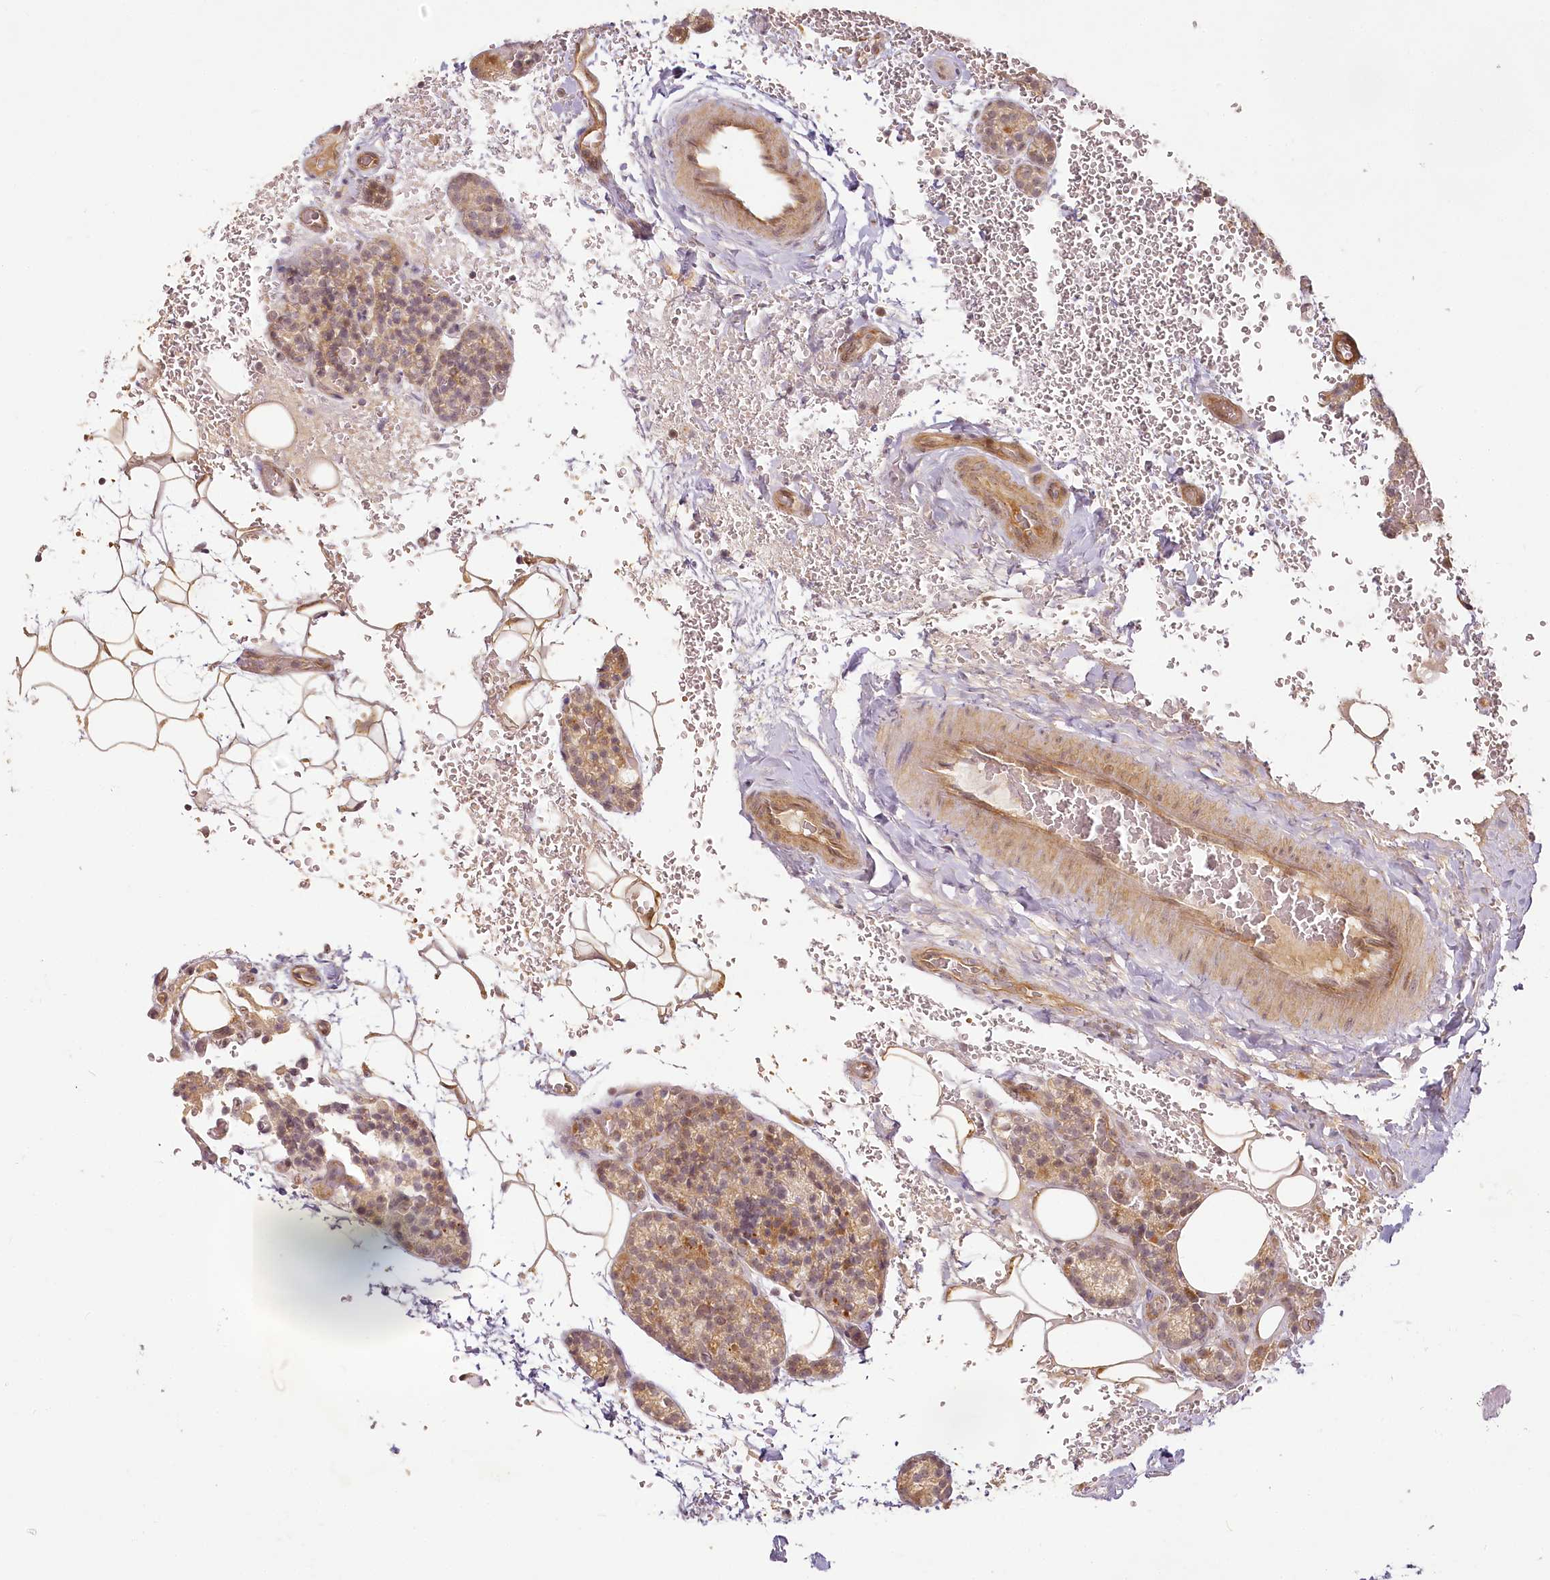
{"staining": {"intensity": "weak", "quantity": ">75%", "location": "cytoplasmic/membranous,nuclear"}, "tissue": "parathyroid gland", "cell_type": "Glandular cells", "image_type": "normal", "snomed": [{"axis": "morphology", "description": "Normal tissue, NOS"}, {"axis": "topography", "description": "Parathyroid gland"}], "caption": "The histopathology image shows immunohistochemical staining of normal parathyroid gland. There is weak cytoplasmic/membranous,nuclear expression is appreciated in about >75% of glandular cells. The protein of interest is stained brown, and the nuclei are stained in blue (DAB (3,3'-diaminobenzidine) IHC with brightfield microscopy, high magnification).", "gene": "EXOSC7", "patient": {"sex": "male", "age": 50}}